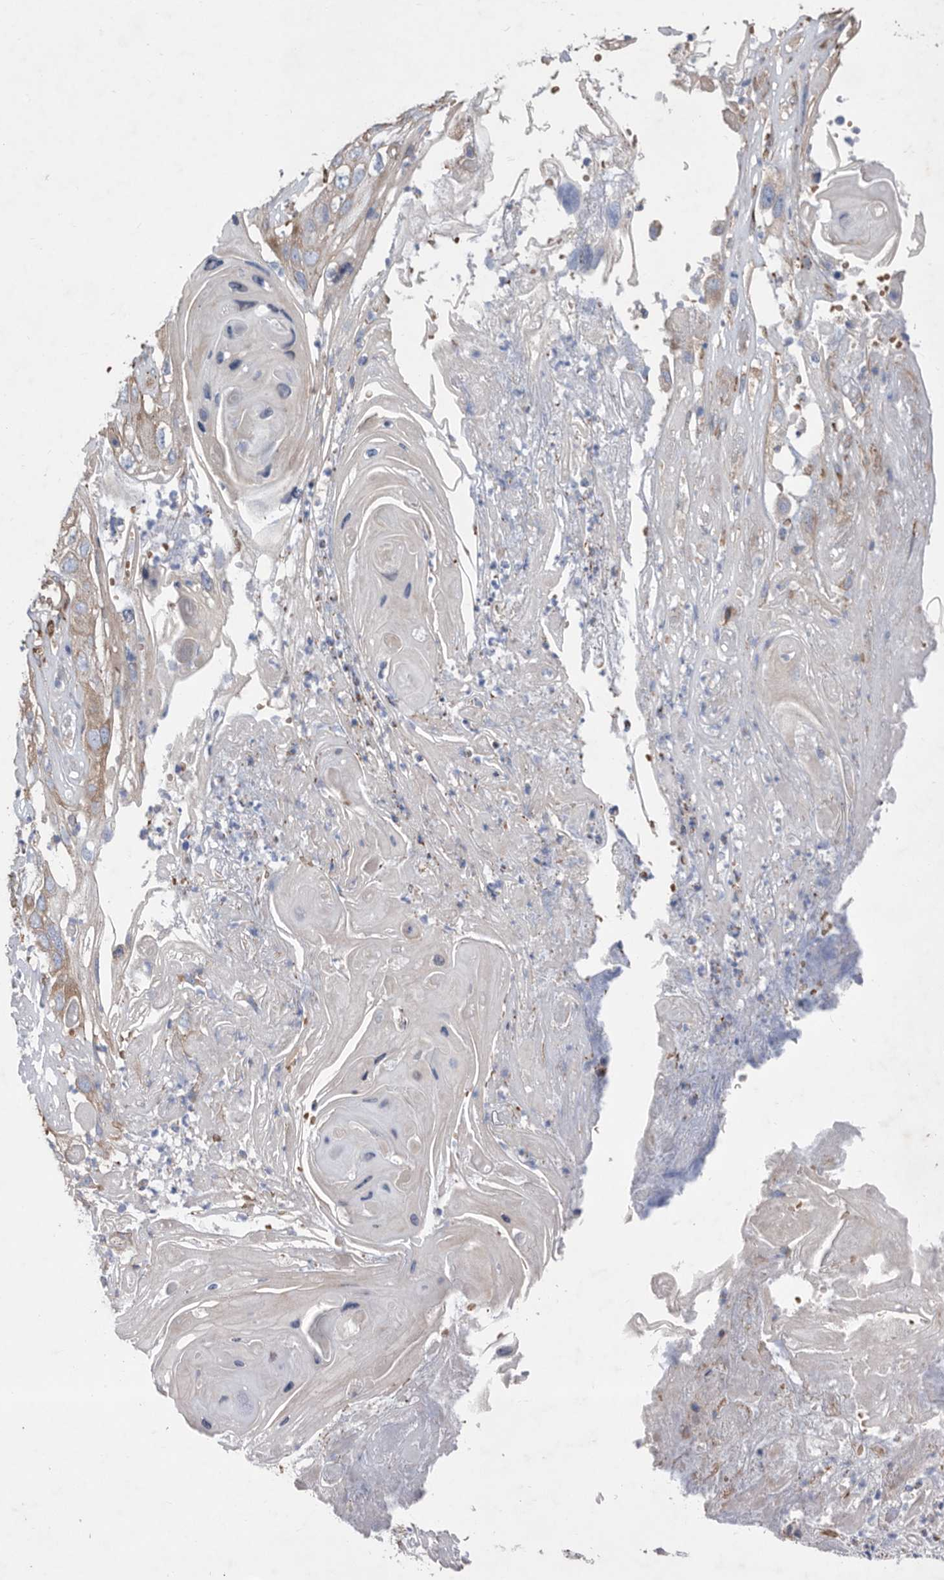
{"staining": {"intensity": "negative", "quantity": "none", "location": "none"}, "tissue": "skin cancer", "cell_type": "Tumor cells", "image_type": "cancer", "snomed": [{"axis": "morphology", "description": "Squamous cell carcinoma, NOS"}, {"axis": "topography", "description": "Skin"}], "caption": "A micrograph of skin cancer (squamous cell carcinoma) stained for a protein exhibits no brown staining in tumor cells. The staining is performed using DAB brown chromogen with nuclei counter-stained in using hematoxylin.", "gene": "ATP13A3", "patient": {"sex": "male", "age": 55}}